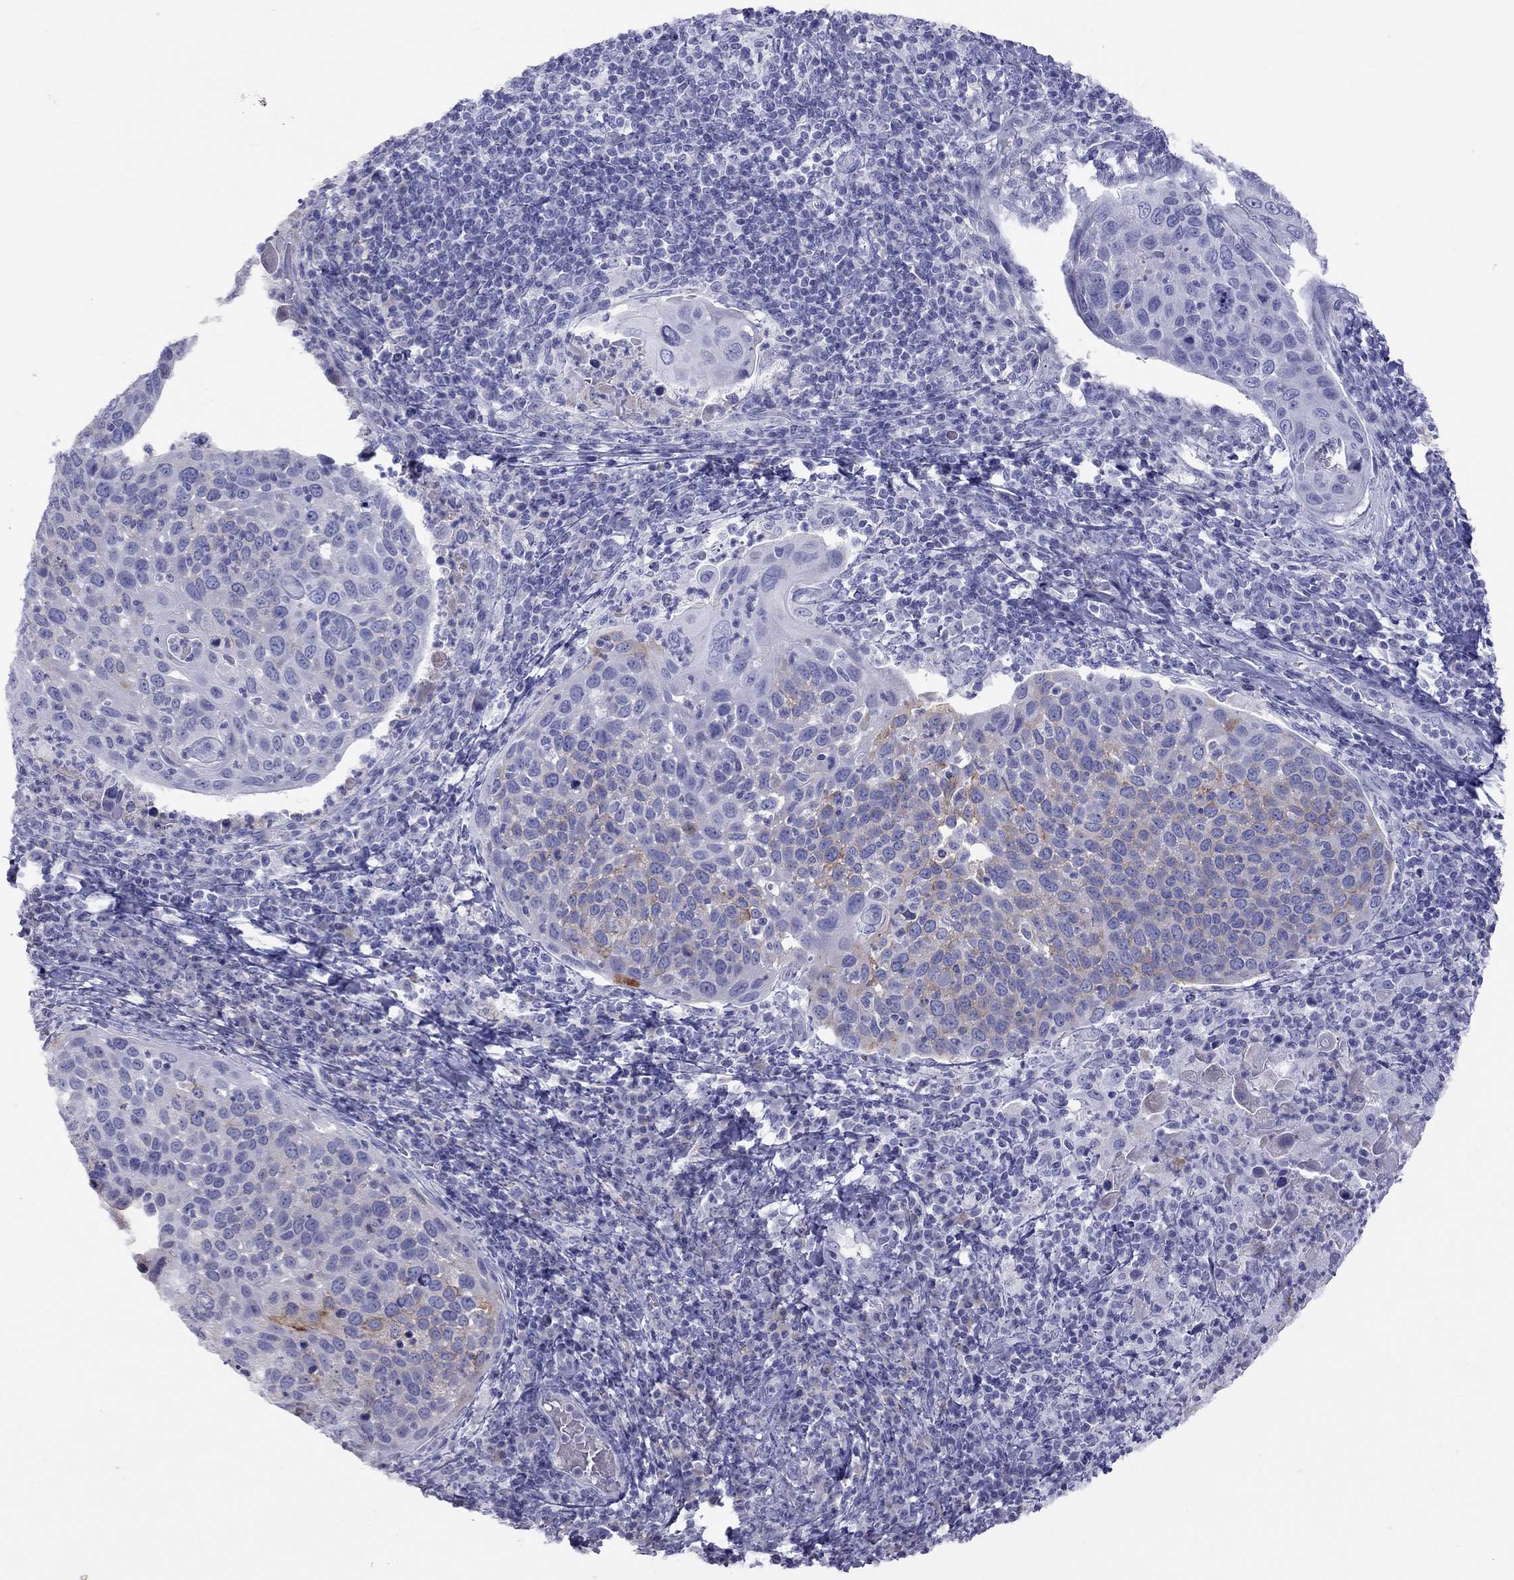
{"staining": {"intensity": "moderate", "quantity": "<25%", "location": "cytoplasmic/membranous"}, "tissue": "cervical cancer", "cell_type": "Tumor cells", "image_type": "cancer", "snomed": [{"axis": "morphology", "description": "Squamous cell carcinoma, NOS"}, {"axis": "topography", "description": "Cervix"}], "caption": "There is low levels of moderate cytoplasmic/membranous staining in tumor cells of squamous cell carcinoma (cervical), as demonstrated by immunohistochemical staining (brown color).", "gene": "MUC16", "patient": {"sex": "female", "age": 54}}